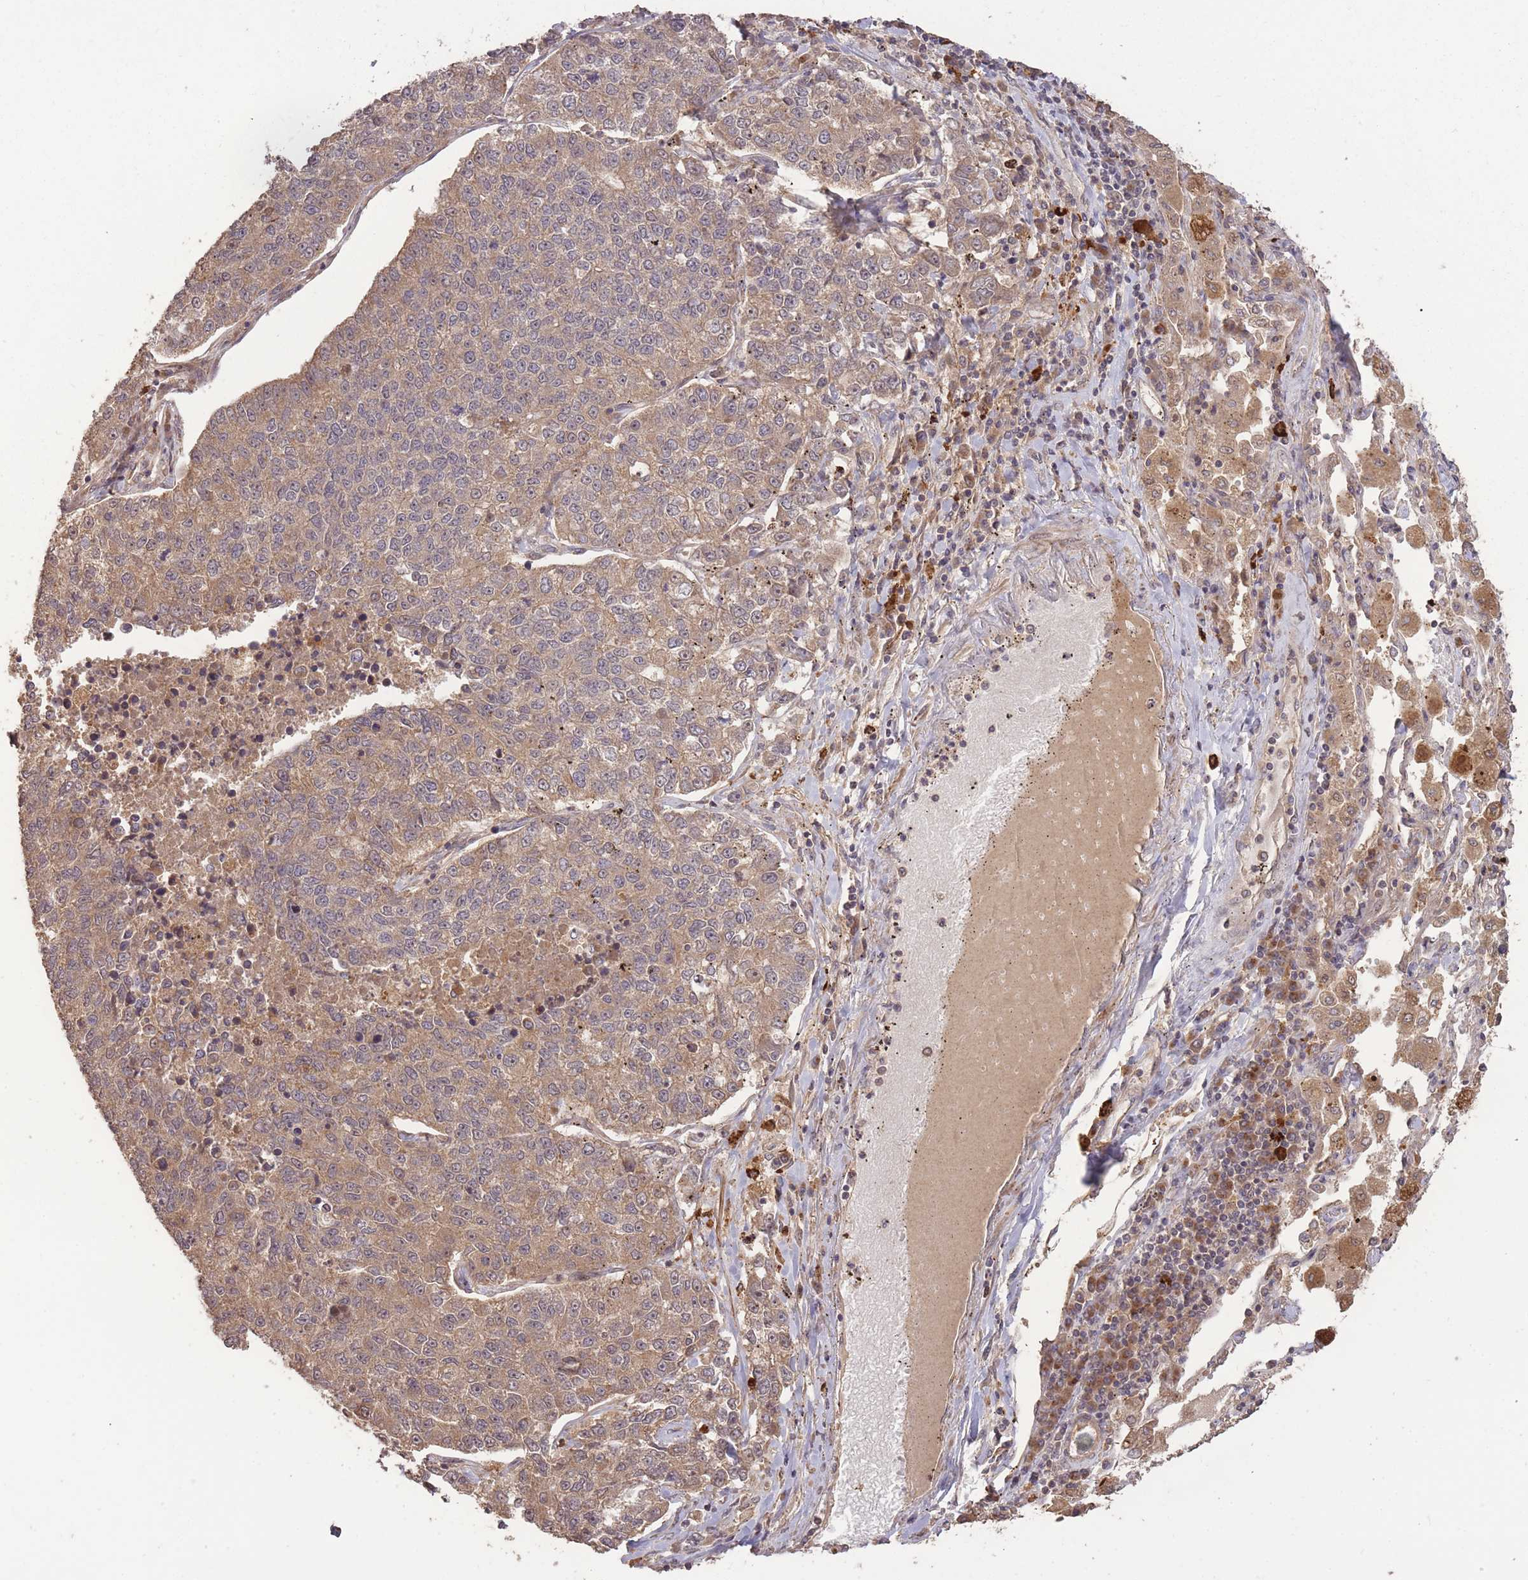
{"staining": {"intensity": "moderate", "quantity": ">75%", "location": "cytoplasmic/membranous"}, "tissue": "lung cancer", "cell_type": "Tumor cells", "image_type": "cancer", "snomed": [{"axis": "morphology", "description": "Adenocarcinoma, NOS"}, {"axis": "topography", "description": "Lung"}], "caption": "Immunohistochemistry histopathology image of neoplastic tissue: human lung adenocarcinoma stained using immunohistochemistry reveals medium levels of moderate protein expression localized specifically in the cytoplasmic/membranous of tumor cells, appearing as a cytoplasmic/membranous brown color.", "gene": "ERBB3", "patient": {"sex": "male", "age": 49}}